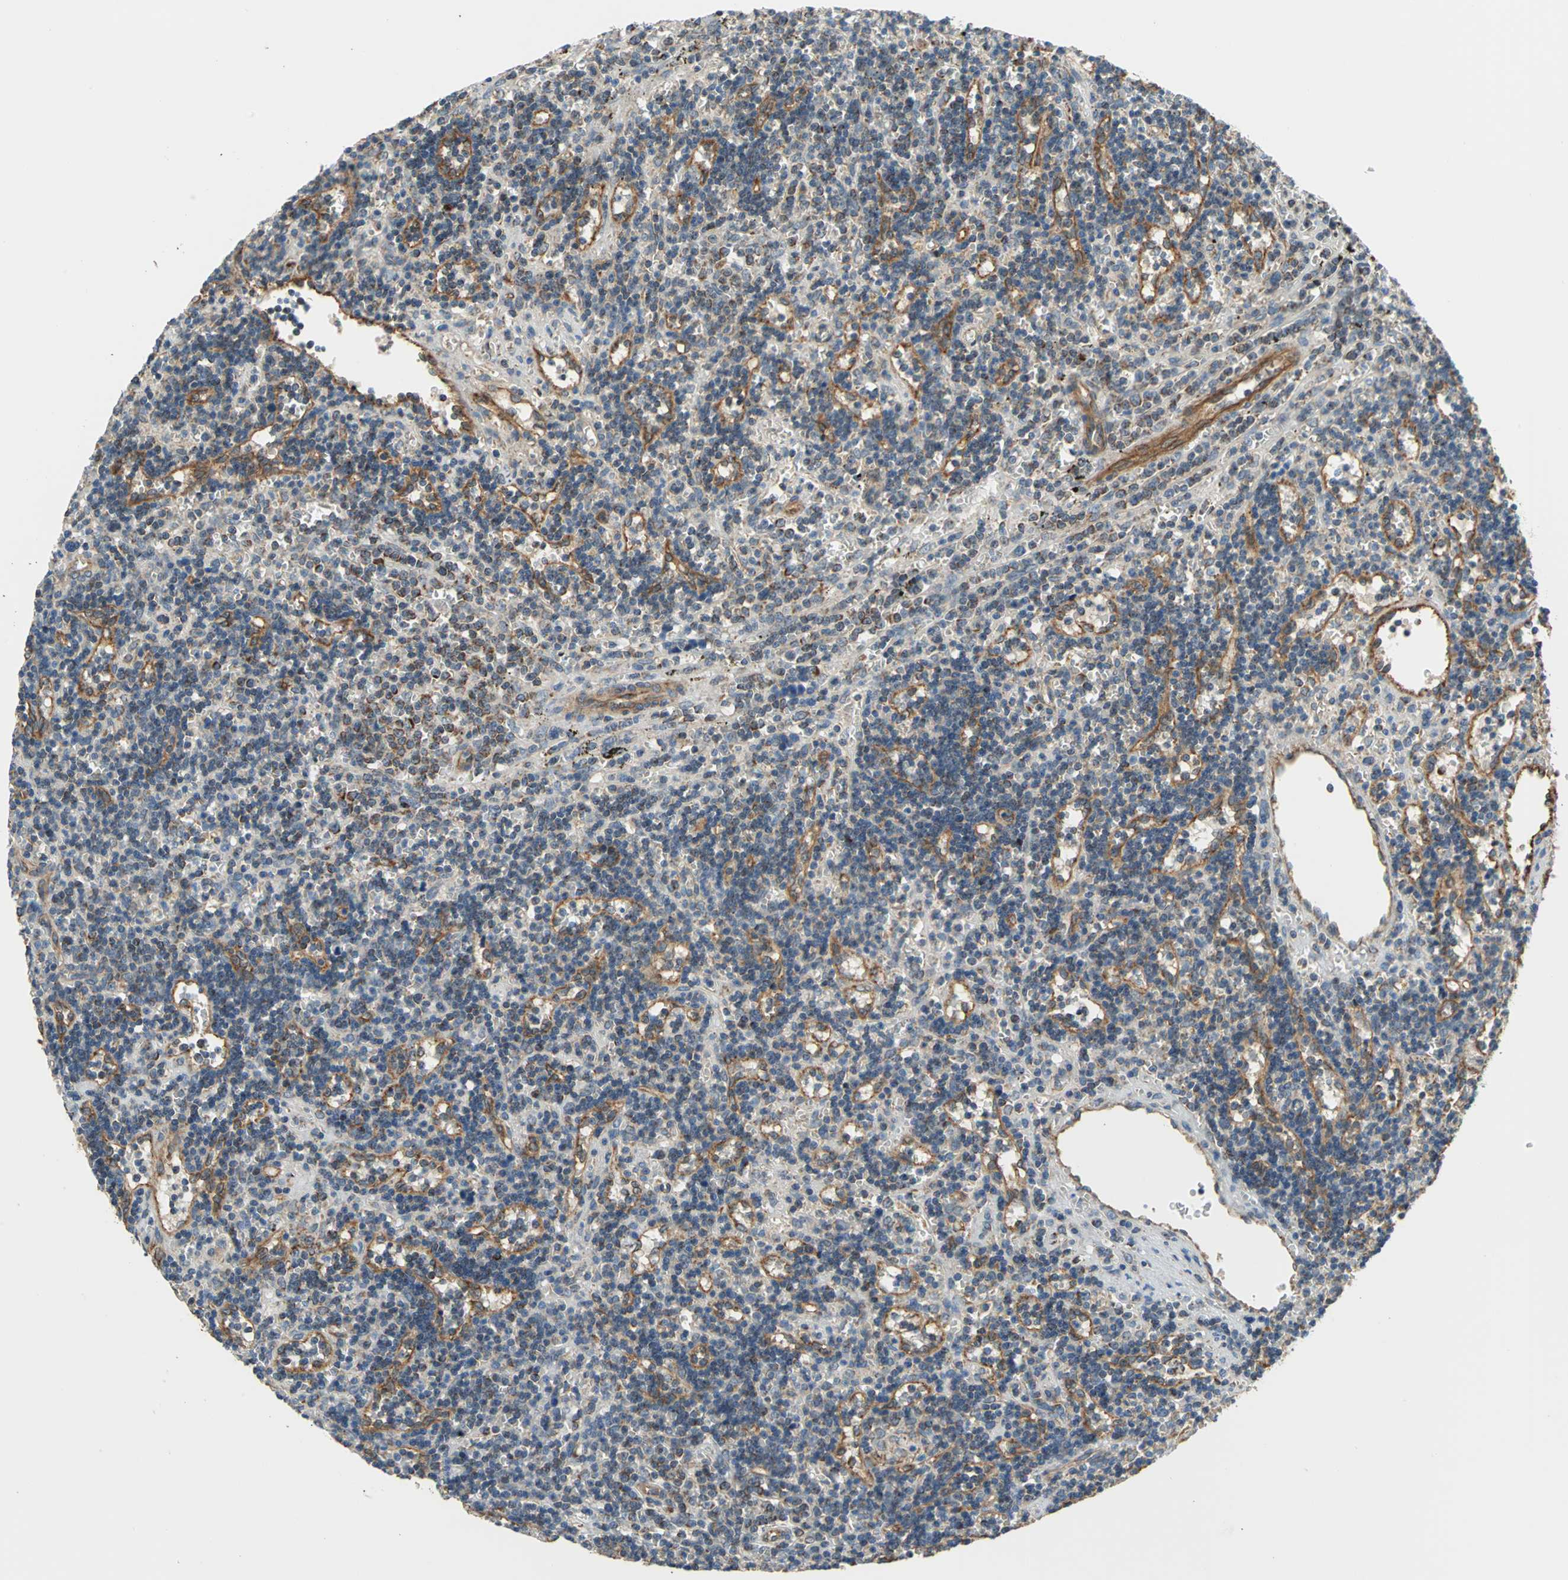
{"staining": {"intensity": "moderate", "quantity": "25%-75%", "location": "cytoplasmic/membranous"}, "tissue": "lymphoma", "cell_type": "Tumor cells", "image_type": "cancer", "snomed": [{"axis": "morphology", "description": "Malignant lymphoma, non-Hodgkin's type, Low grade"}, {"axis": "topography", "description": "Spleen"}], "caption": "Lymphoma stained with IHC reveals moderate cytoplasmic/membranous expression in approximately 25%-75% of tumor cells.", "gene": "MRPS22", "patient": {"sex": "male", "age": 60}}